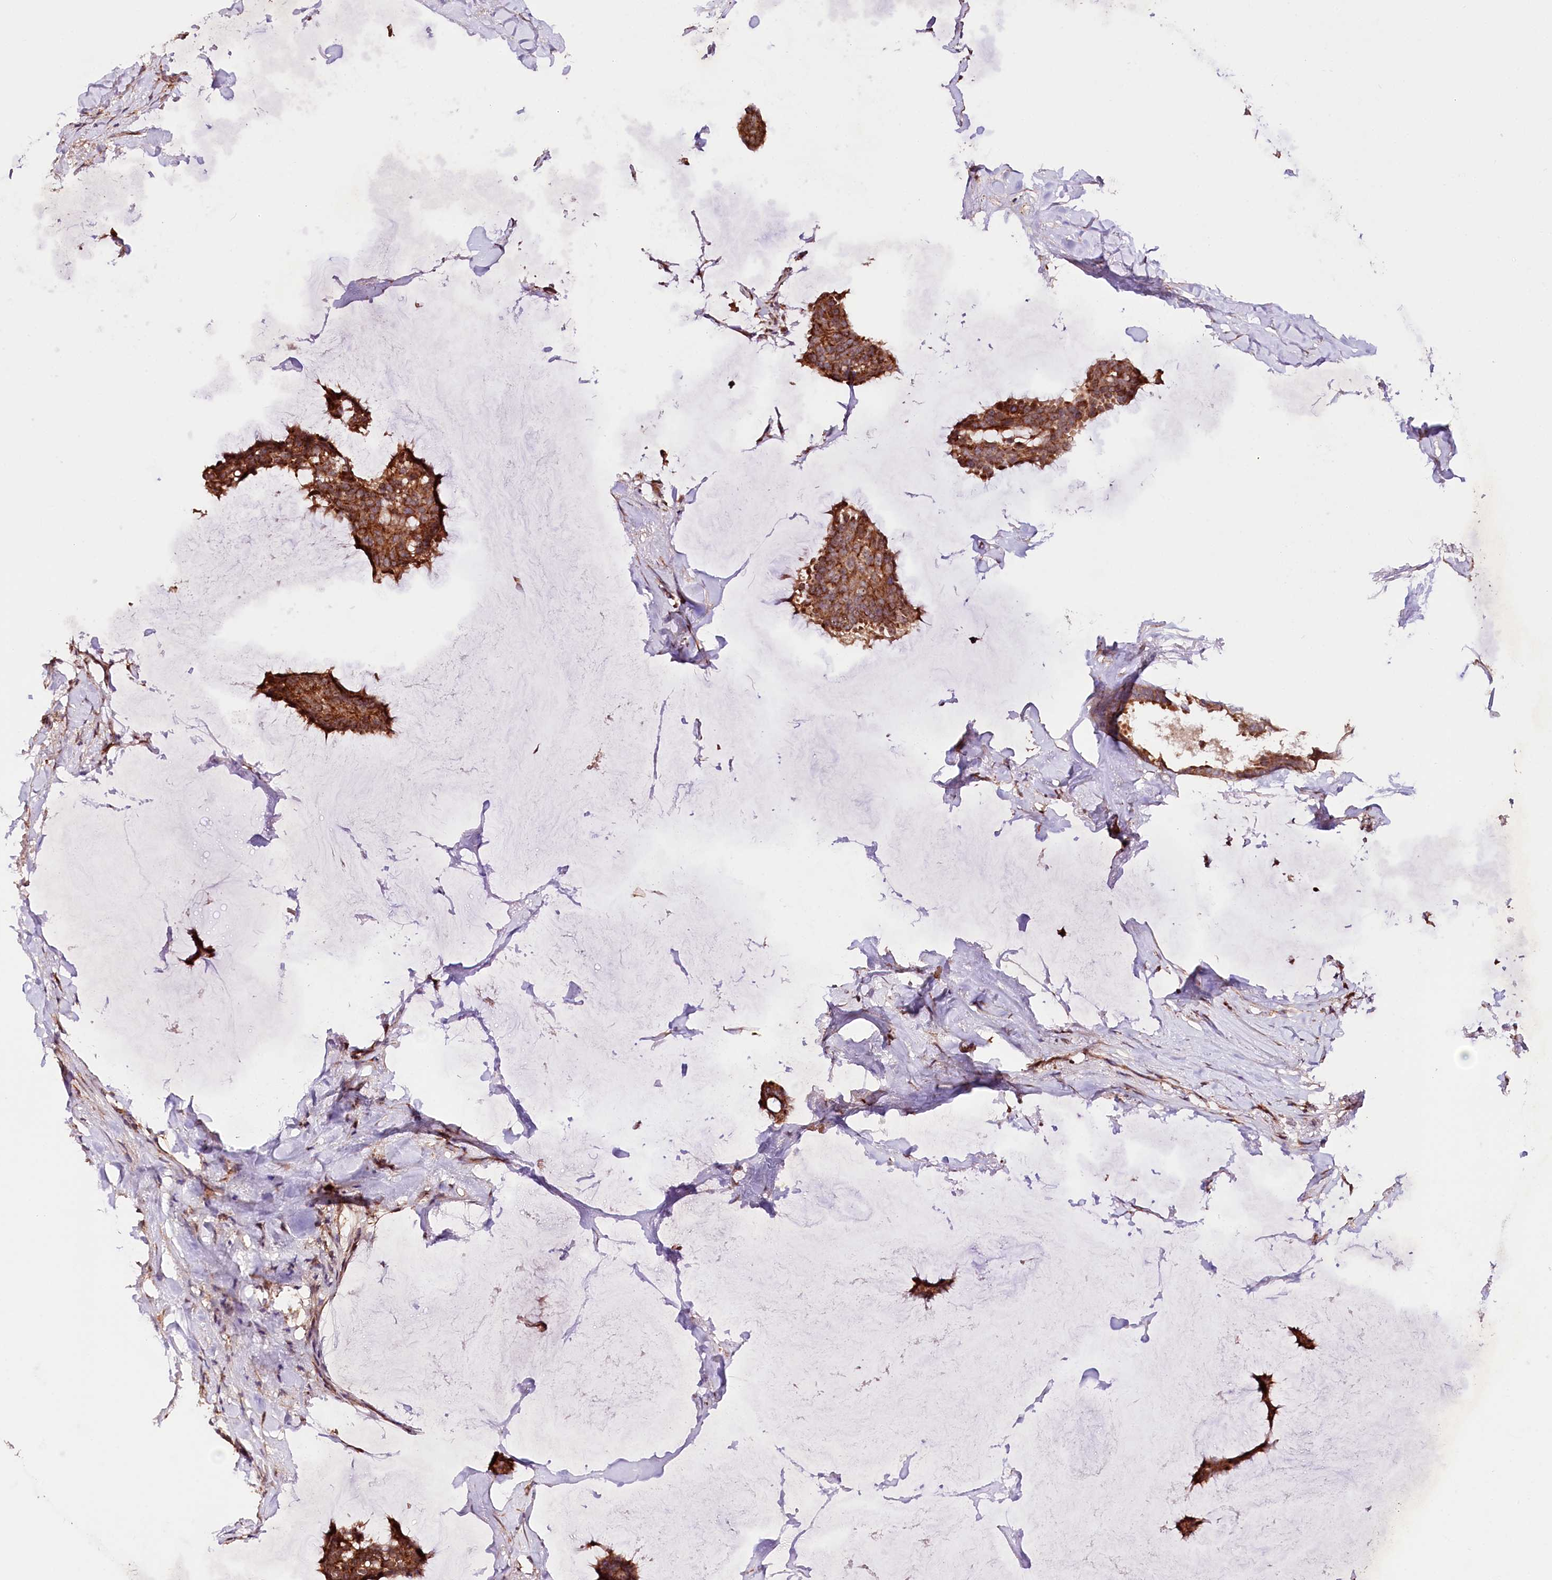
{"staining": {"intensity": "strong", "quantity": ">75%", "location": "cytoplasmic/membranous"}, "tissue": "breast cancer", "cell_type": "Tumor cells", "image_type": "cancer", "snomed": [{"axis": "morphology", "description": "Duct carcinoma"}, {"axis": "topography", "description": "Breast"}], "caption": "Breast infiltrating ductal carcinoma stained with a protein marker demonstrates strong staining in tumor cells.", "gene": "ST7", "patient": {"sex": "female", "age": 93}}